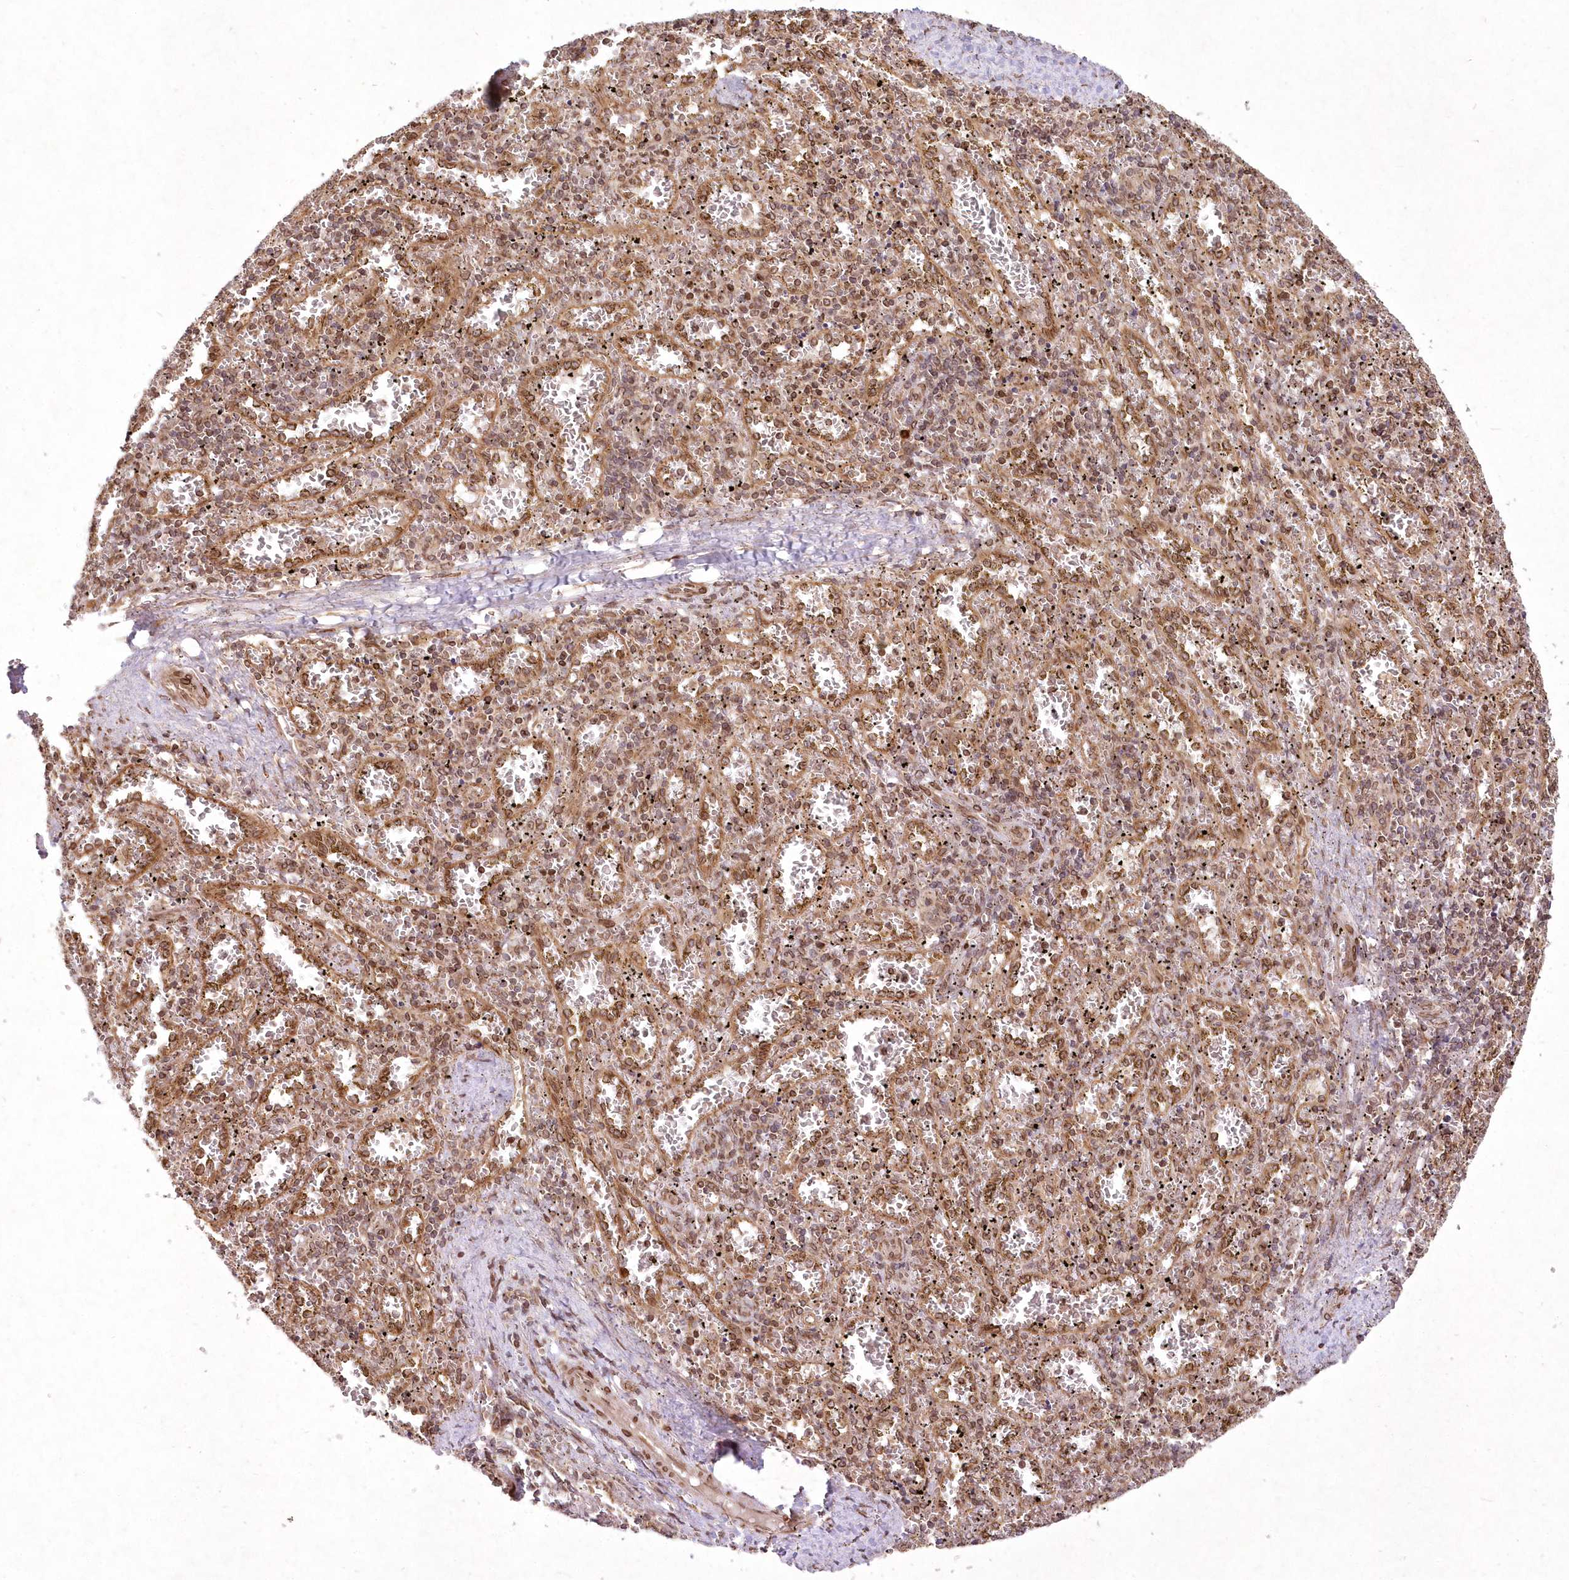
{"staining": {"intensity": "moderate", "quantity": "25%-75%", "location": "cytoplasmic/membranous,nuclear"}, "tissue": "spleen", "cell_type": "Cells in red pulp", "image_type": "normal", "snomed": [{"axis": "morphology", "description": "Normal tissue, NOS"}, {"axis": "topography", "description": "Spleen"}], "caption": "Immunohistochemistry (IHC) (DAB (3,3'-diaminobenzidine)) staining of benign spleen exhibits moderate cytoplasmic/membranous,nuclear protein positivity in about 25%-75% of cells in red pulp. The staining was performed using DAB (3,3'-diaminobenzidine) to visualize the protein expression in brown, while the nuclei were stained in blue with hematoxylin (Magnification: 20x).", "gene": "DNAJC27", "patient": {"sex": "male", "age": 11}}